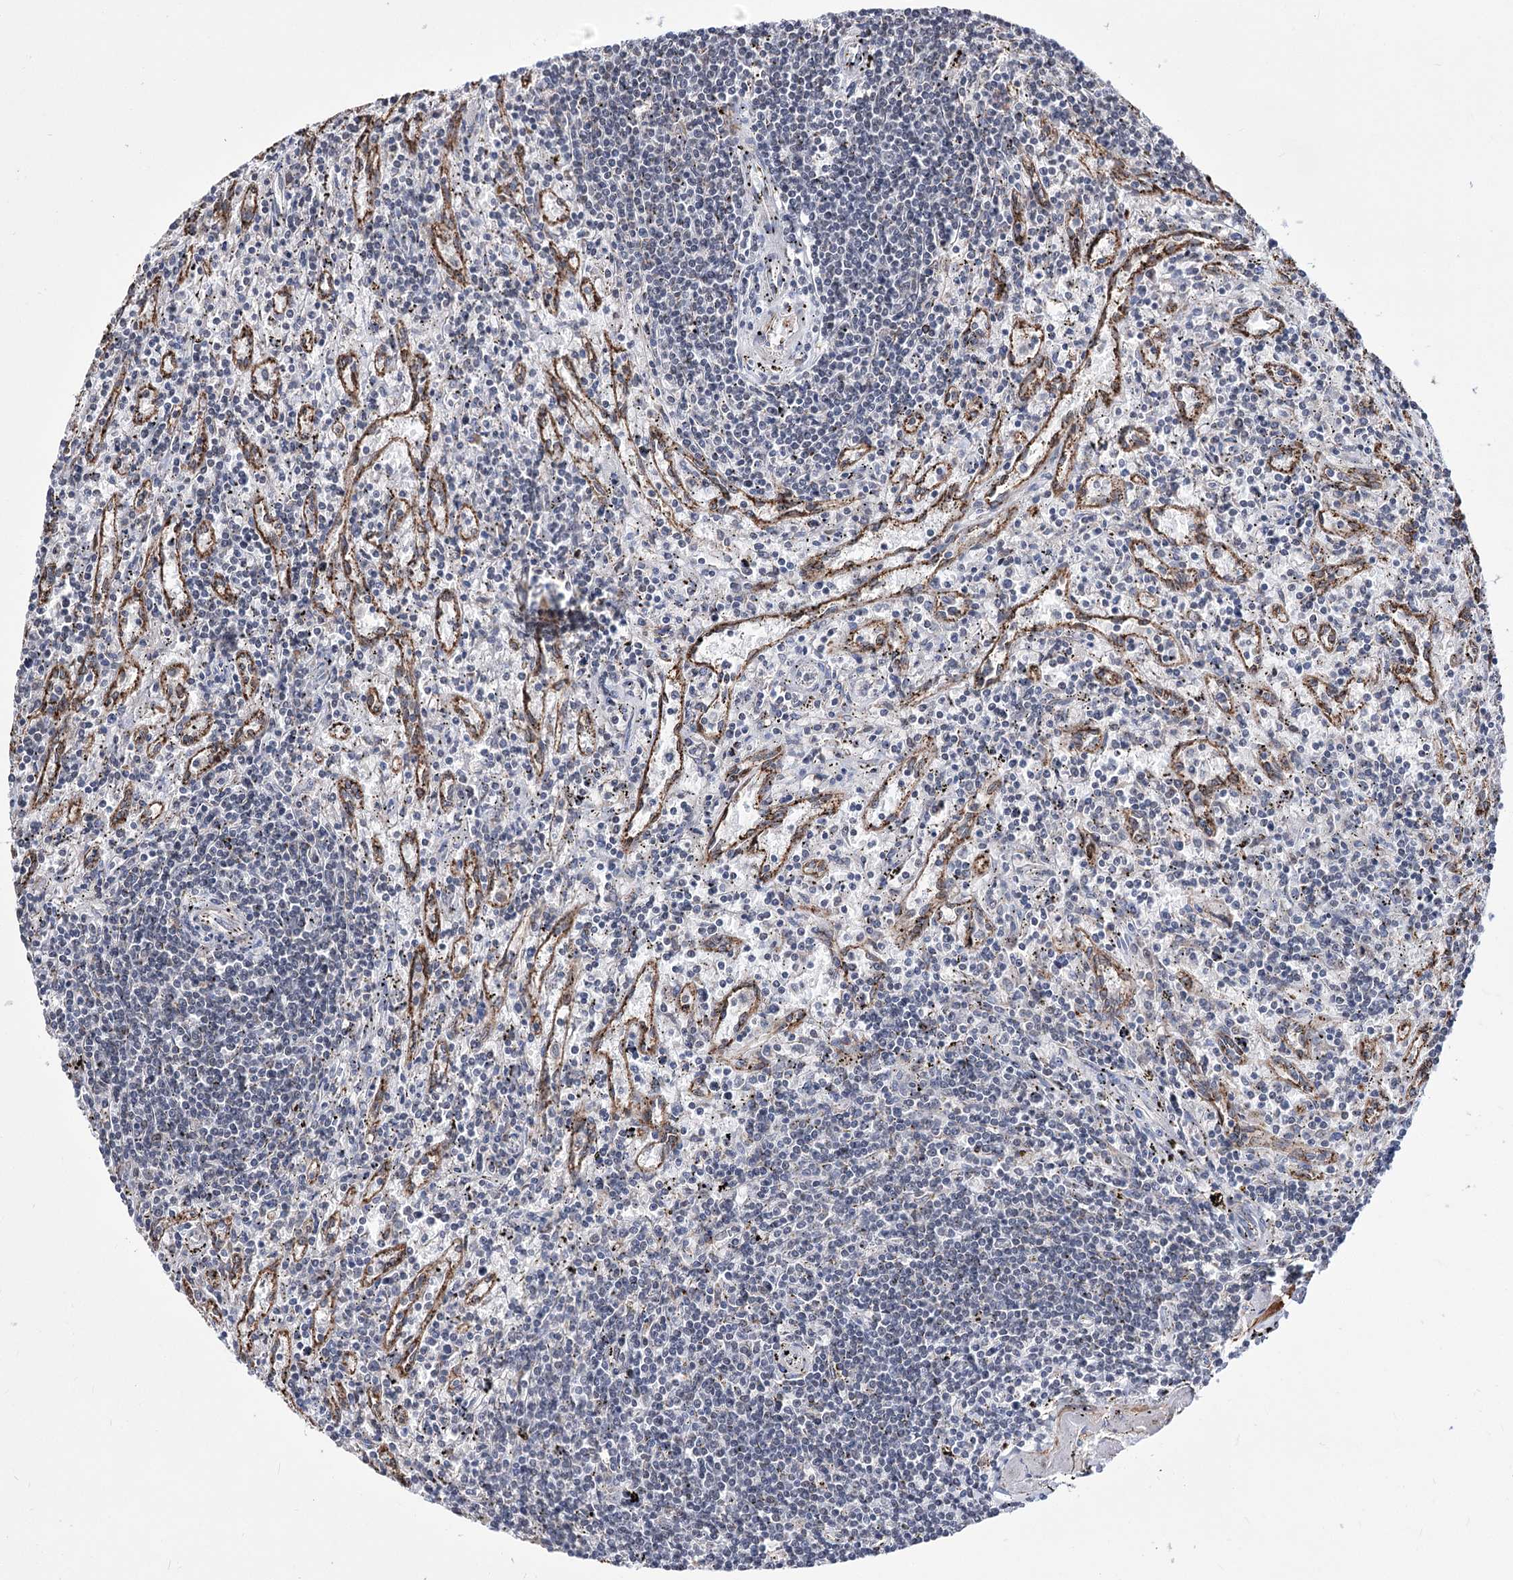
{"staining": {"intensity": "negative", "quantity": "none", "location": "none"}, "tissue": "lymphoma", "cell_type": "Tumor cells", "image_type": "cancer", "snomed": [{"axis": "morphology", "description": "Malignant lymphoma, non-Hodgkin's type, Low grade"}, {"axis": "topography", "description": "Spleen"}], "caption": "Photomicrograph shows no significant protein positivity in tumor cells of lymphoma.", "gene": "PPRC1", "patient": {"sex": "male", "age": 76}}